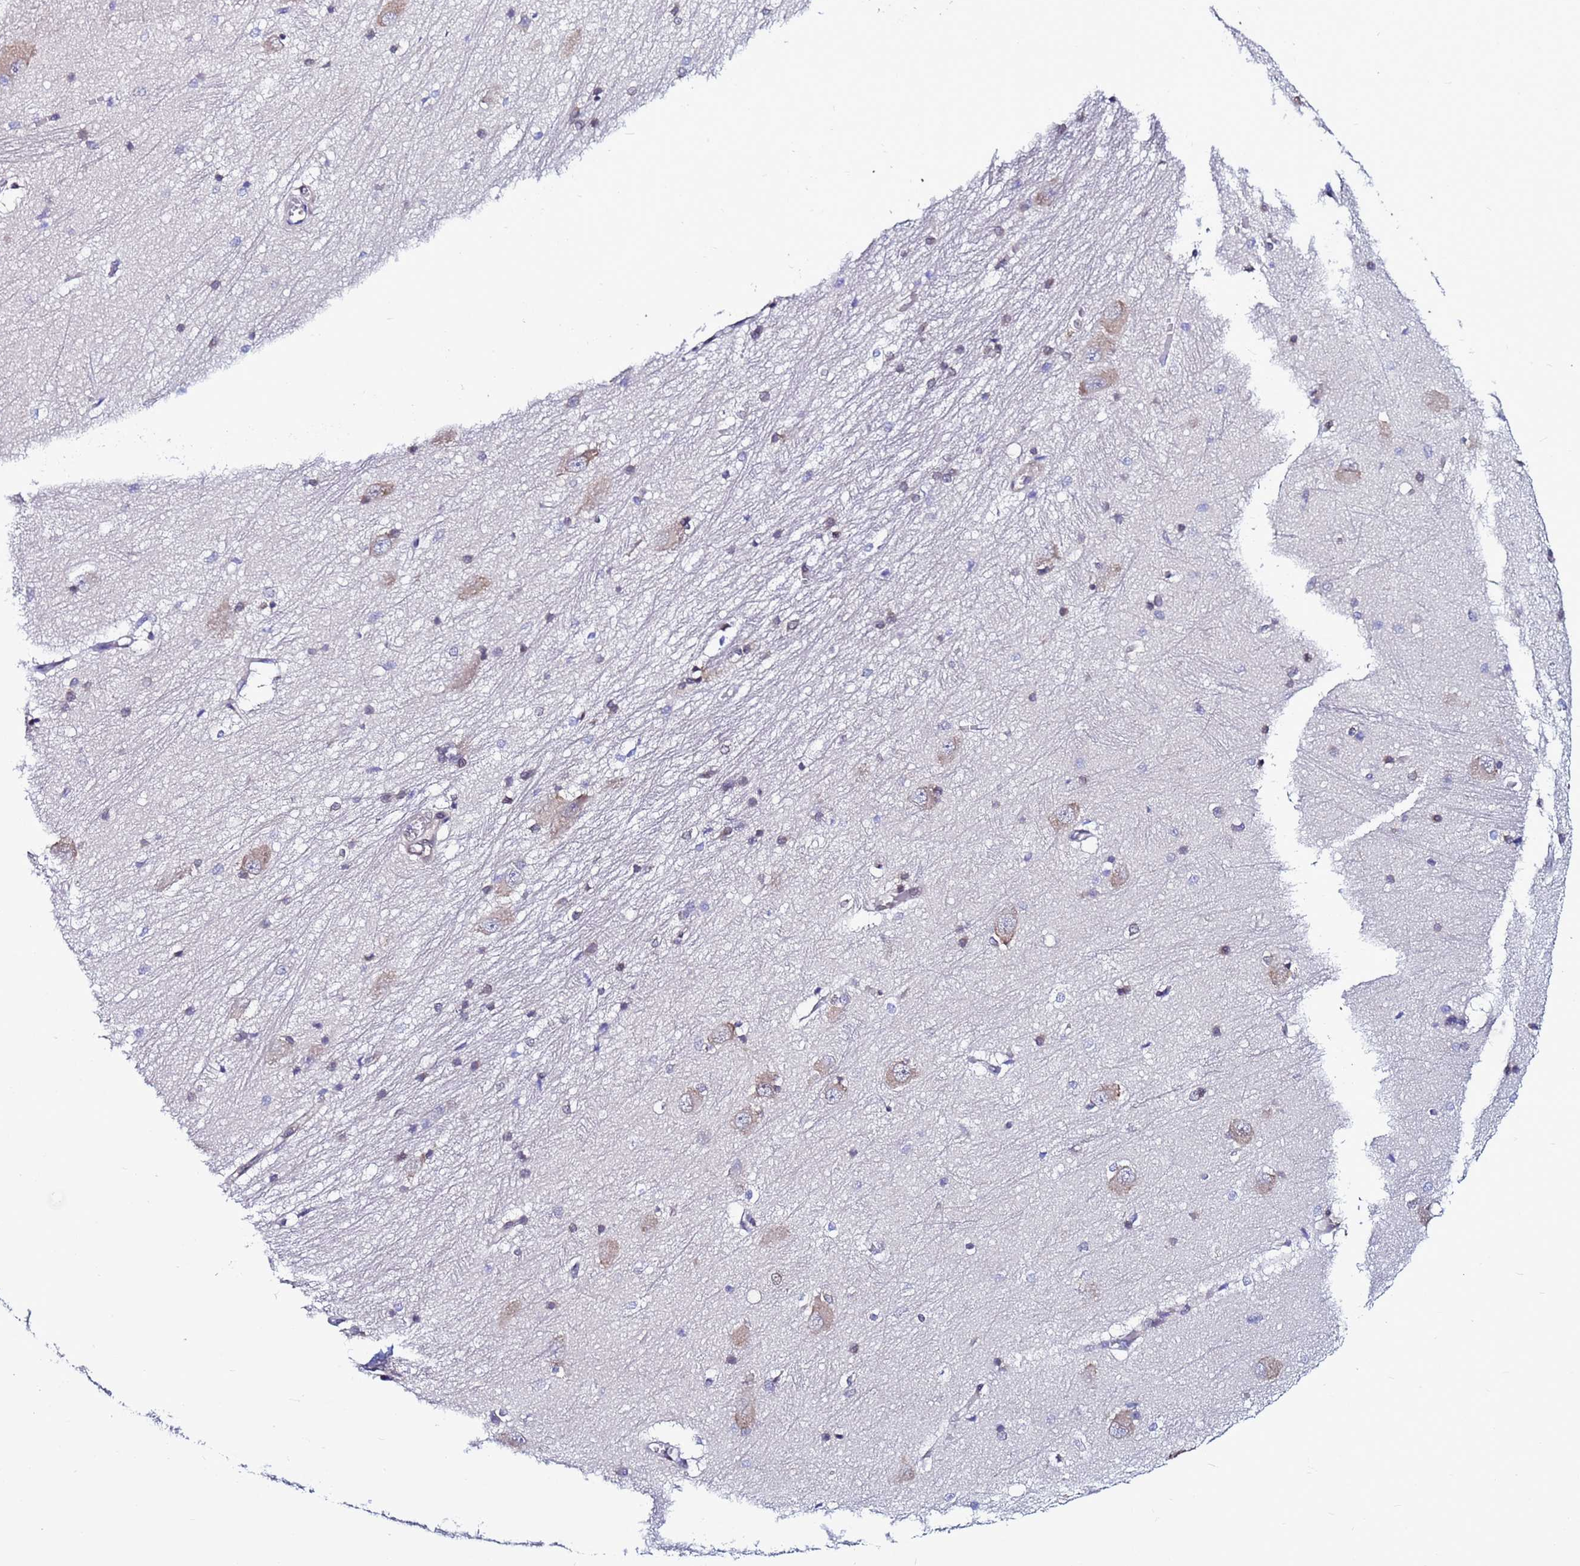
{"staining": {"intensity": "negative", "quantity": "none", "location": "none"}, "tissue": "caudate", "cell_type": "Glial cells", "image_type": "normal", "snomed": [{"axis": "morphology", "description": "Normal tissue, NOS"}, {"axis": "topography", "description": "Lateral ventricle wall"}], "caption": "The histopathology image displays no staining of glial cells in benign caudate.", "gene": "TRIM37", "patient": {"sex": "male", "age": 37}}